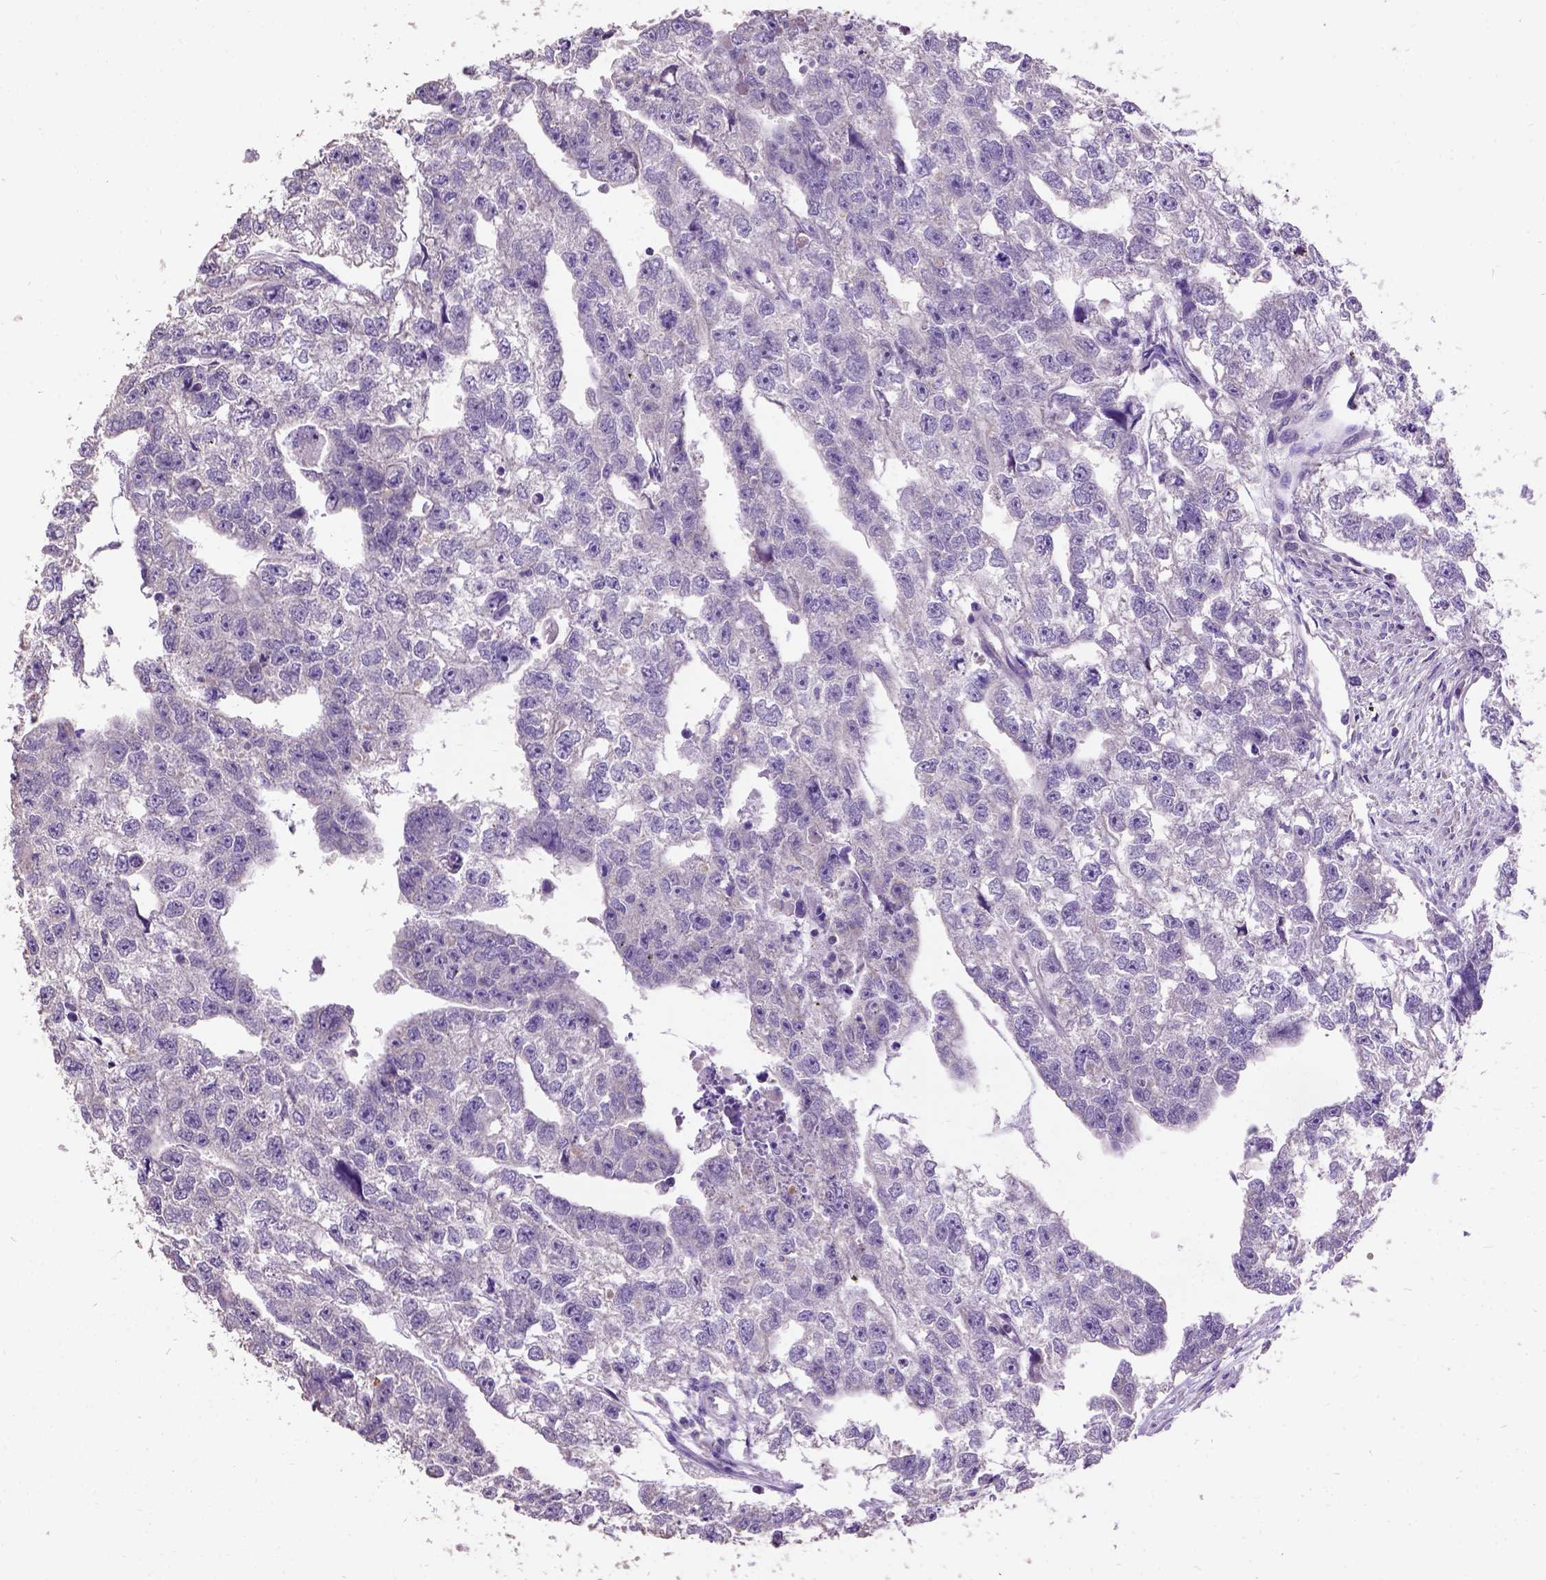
{"staining": {"intensity": "negative", "quantity": "none", "location": "none"}, "tissue": "testis cancer", "cell_type": "Tumor cells", "image_type": "cancer", "snomed": [{"axis": "morphology", "description": "Carcinoma, Embryonal, NOS"}, {"axis": "morphology", "description": "Teratoma, malignant, NOS"}, {"axis": "topography", "description": "Testis"}], "caption": "DAB (3,3'-diaminobenzidine) immunohistochemical staining of human testis cancer (embryonal carcinoma) displays no significant staining in tumor cells. (Stains: DAB immunohistochemistry with hematoxylin counter stain, Microscopy: brightfield microscopy at high magnification).", "gene": "DQX1", "patient": {"sex": "male", "age": 44}}